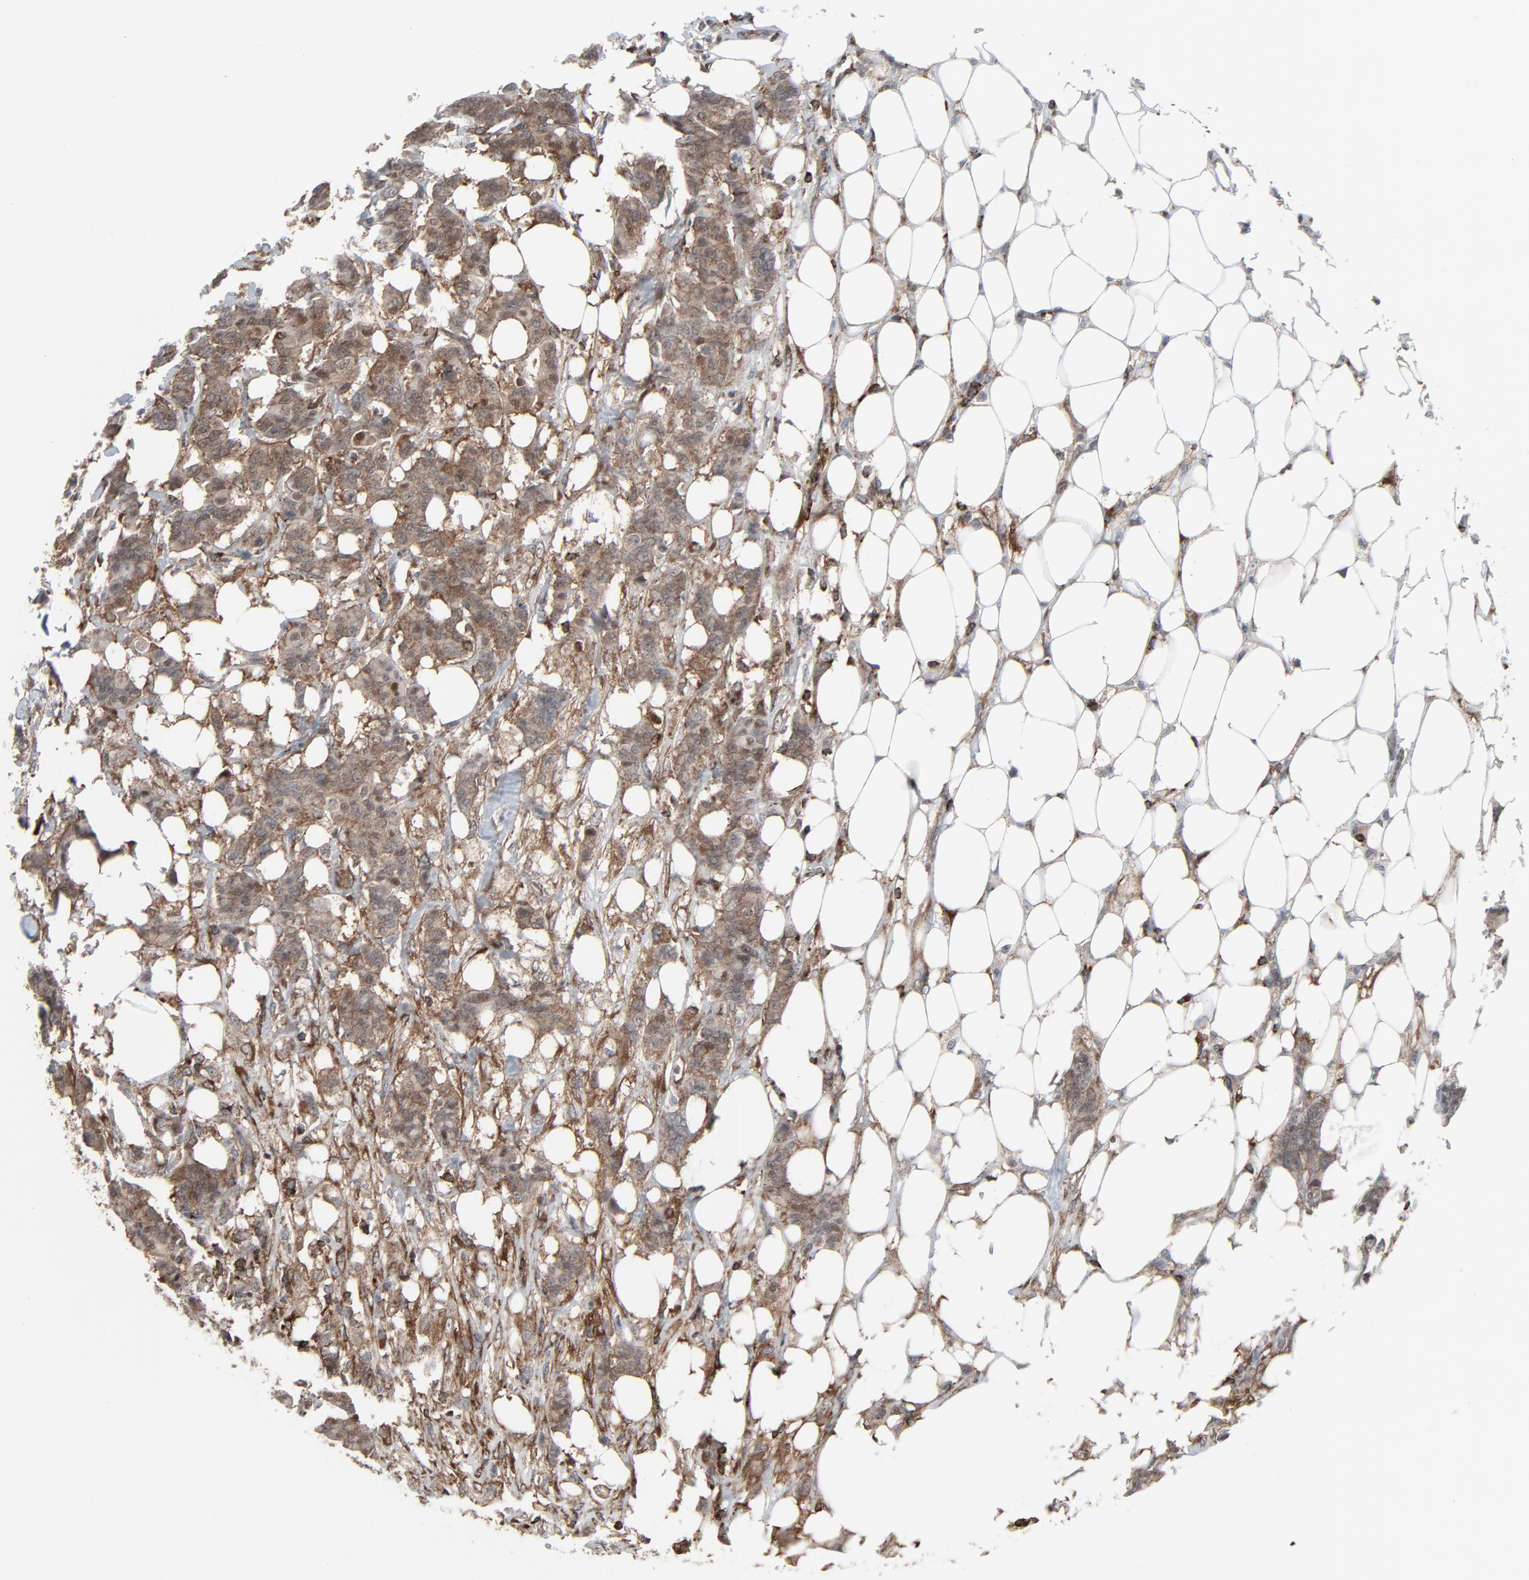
{"staining": {"intensity": "weak", "quantity": ">75%", "location": "cytoplasmic/membranous"}, "tissue": "breast cancer", "cell_type": "Tumor cells", "image_type": "cancer", "snomed": [{"axis": "morphology", "description": "Duct carcinoma"}, {"axis": "topography", "description": "Breast"}], "caption": "Protein analysis of breast cancer (intraductal carcinoma) tissue shows weak cytoplasmic/membranous positivity in about >75% of tumor cells.", "gene": "OPTN", "patient": {"sex": "female", "age": 40}}